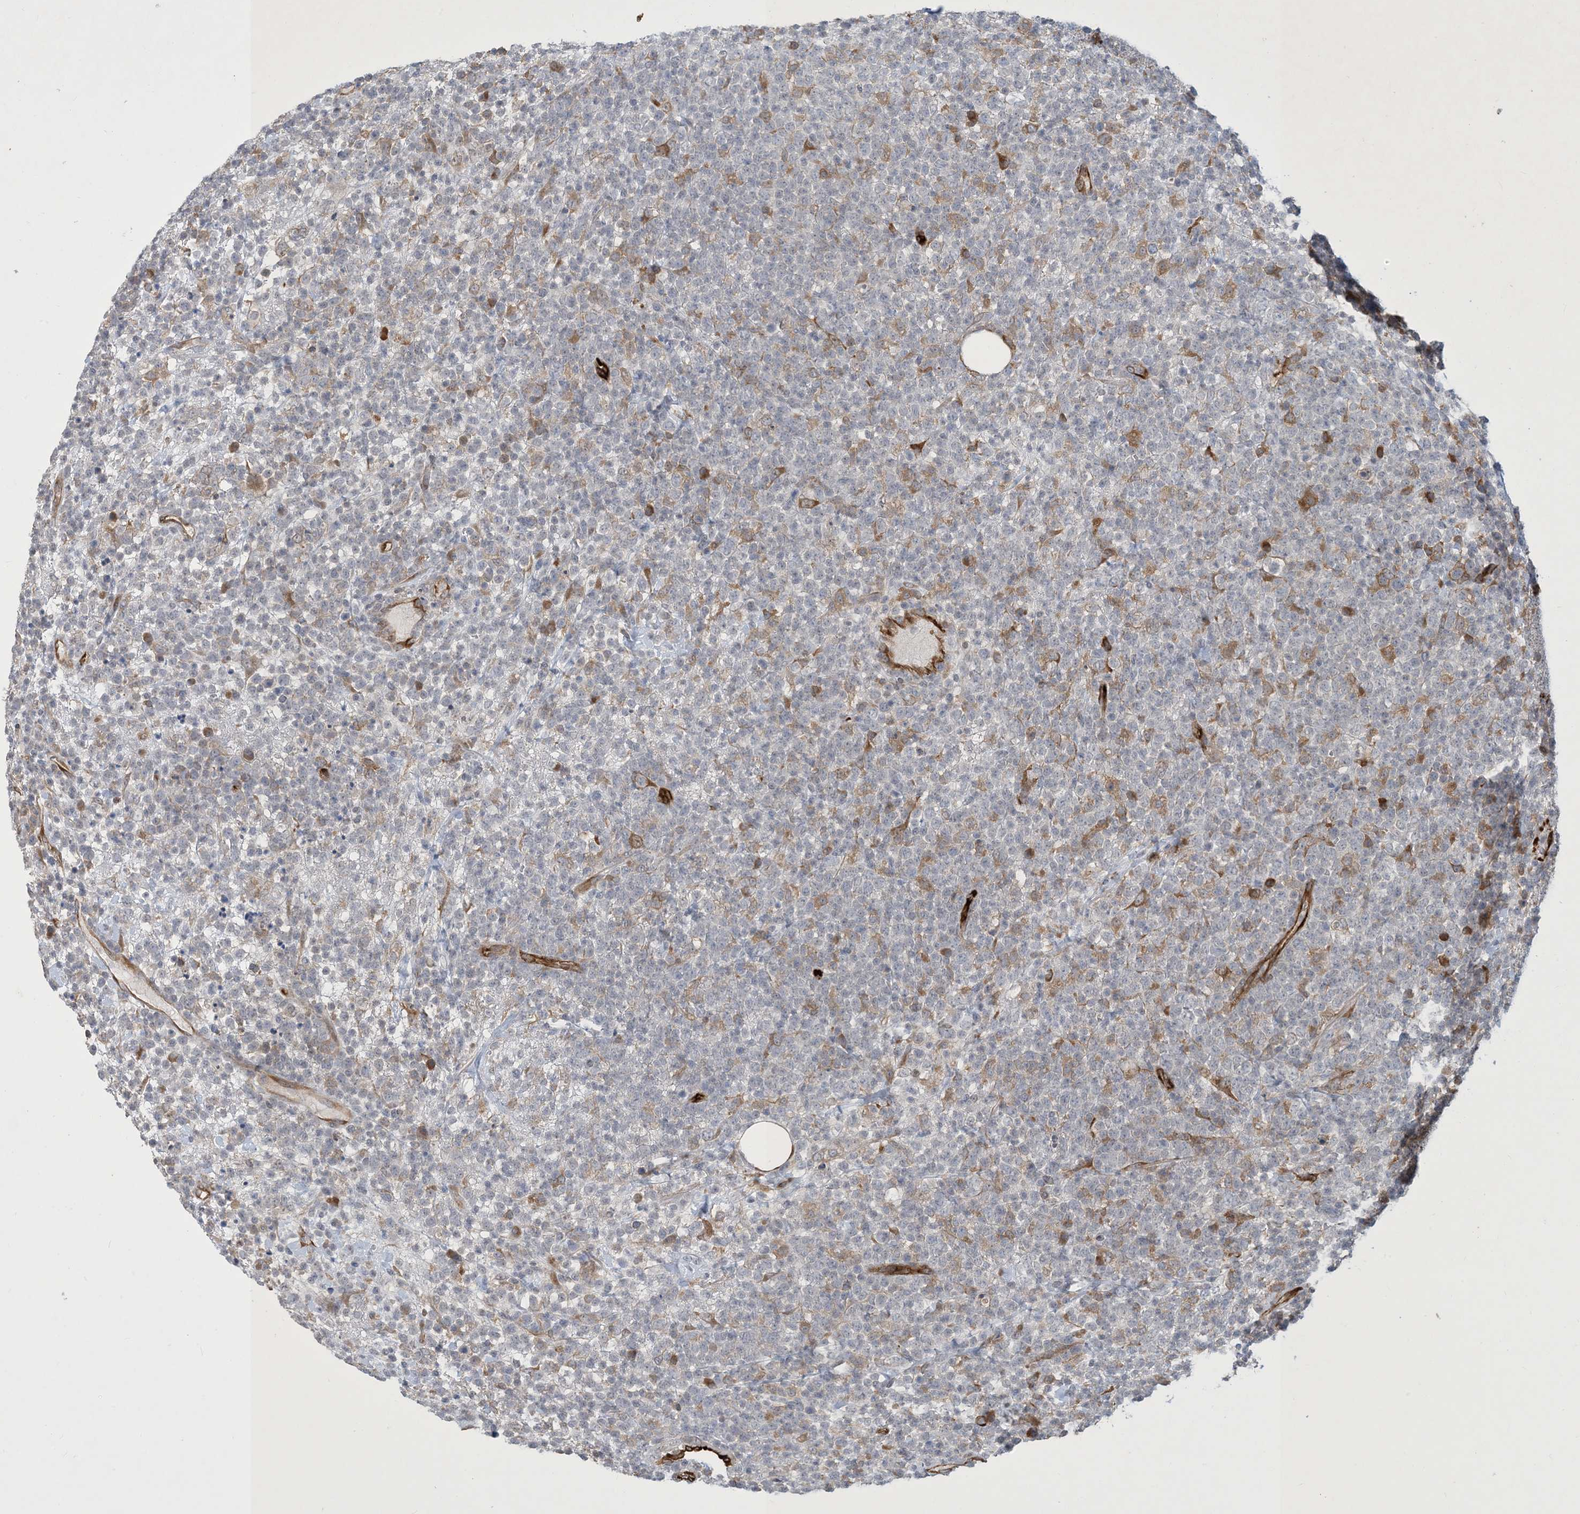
{"staining": {"intensity": "moderate", "quantity": "<25%", "location": "cytoplasmic/membranous"}, "tissue": "lymphoma", "cell_type": "Tumor cells", "image_type": "cancer", "snomed": [{"axis": "morphology", "description": "Malignant lymphoma, non-Hodgkin's type, High grade"}, {"axis": "topography", "description": "Colon"}], "caption": "Immunohistochemical staining of lymphoma reveals low levels of moderate cytoplasmic/membranous protein staining in approximately <25% of tumor cells.", "gene": "CDS1", "patient": {"sex": "female", "age": 53}}